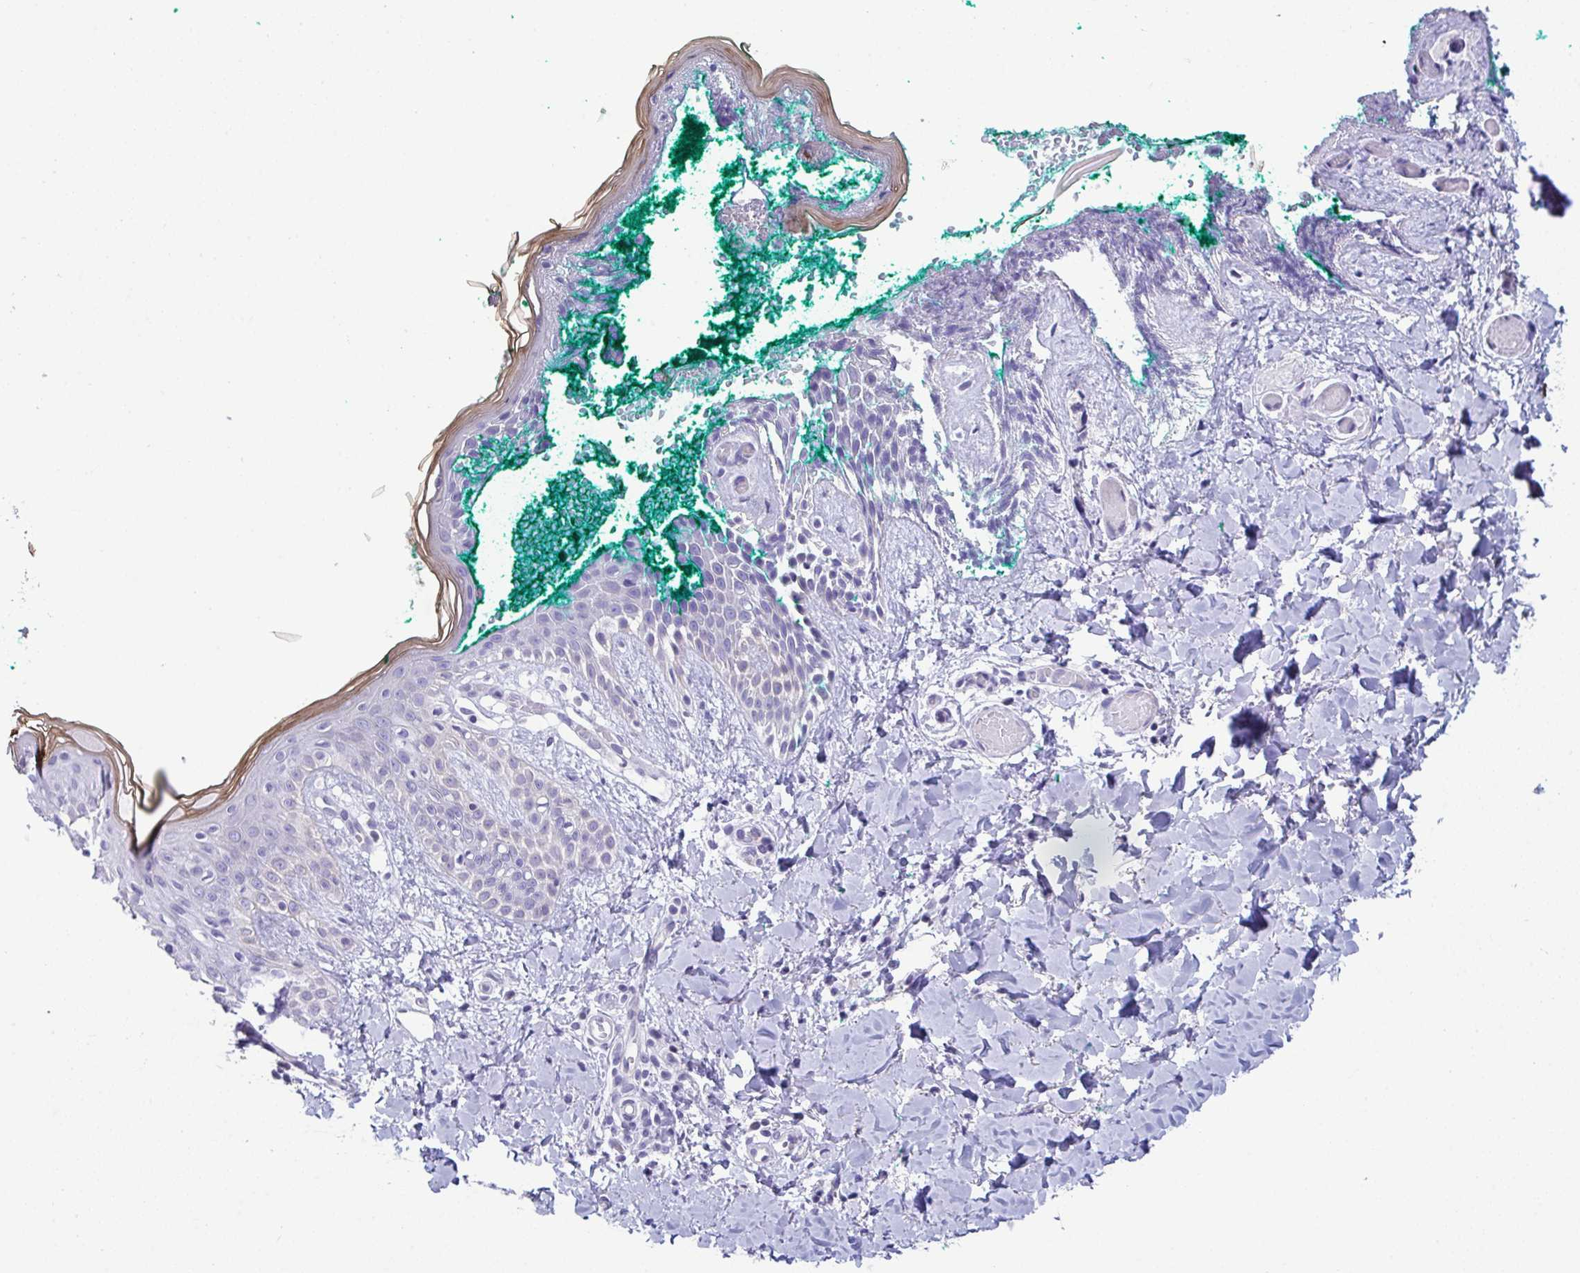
{"staining": {"intensity": "negative", "quantity": "none", "location": "none"}, "tissue": "skin", "cell_type": "Fibroblasts", "image_type": "normal", "snomed": [{"axis": "morphology", "description": "Normal tissue, NOS"}, {"axis": "topography", "description": "Skin"}], "caption": "A high-resolution image shows immunohistochemistry (IHC) staining of unremarkable skin, which exhibits no significant staining in fibroblasts.", "gene": "ATP6V0D2", "patient": {"sex": "male", "age": 16}}